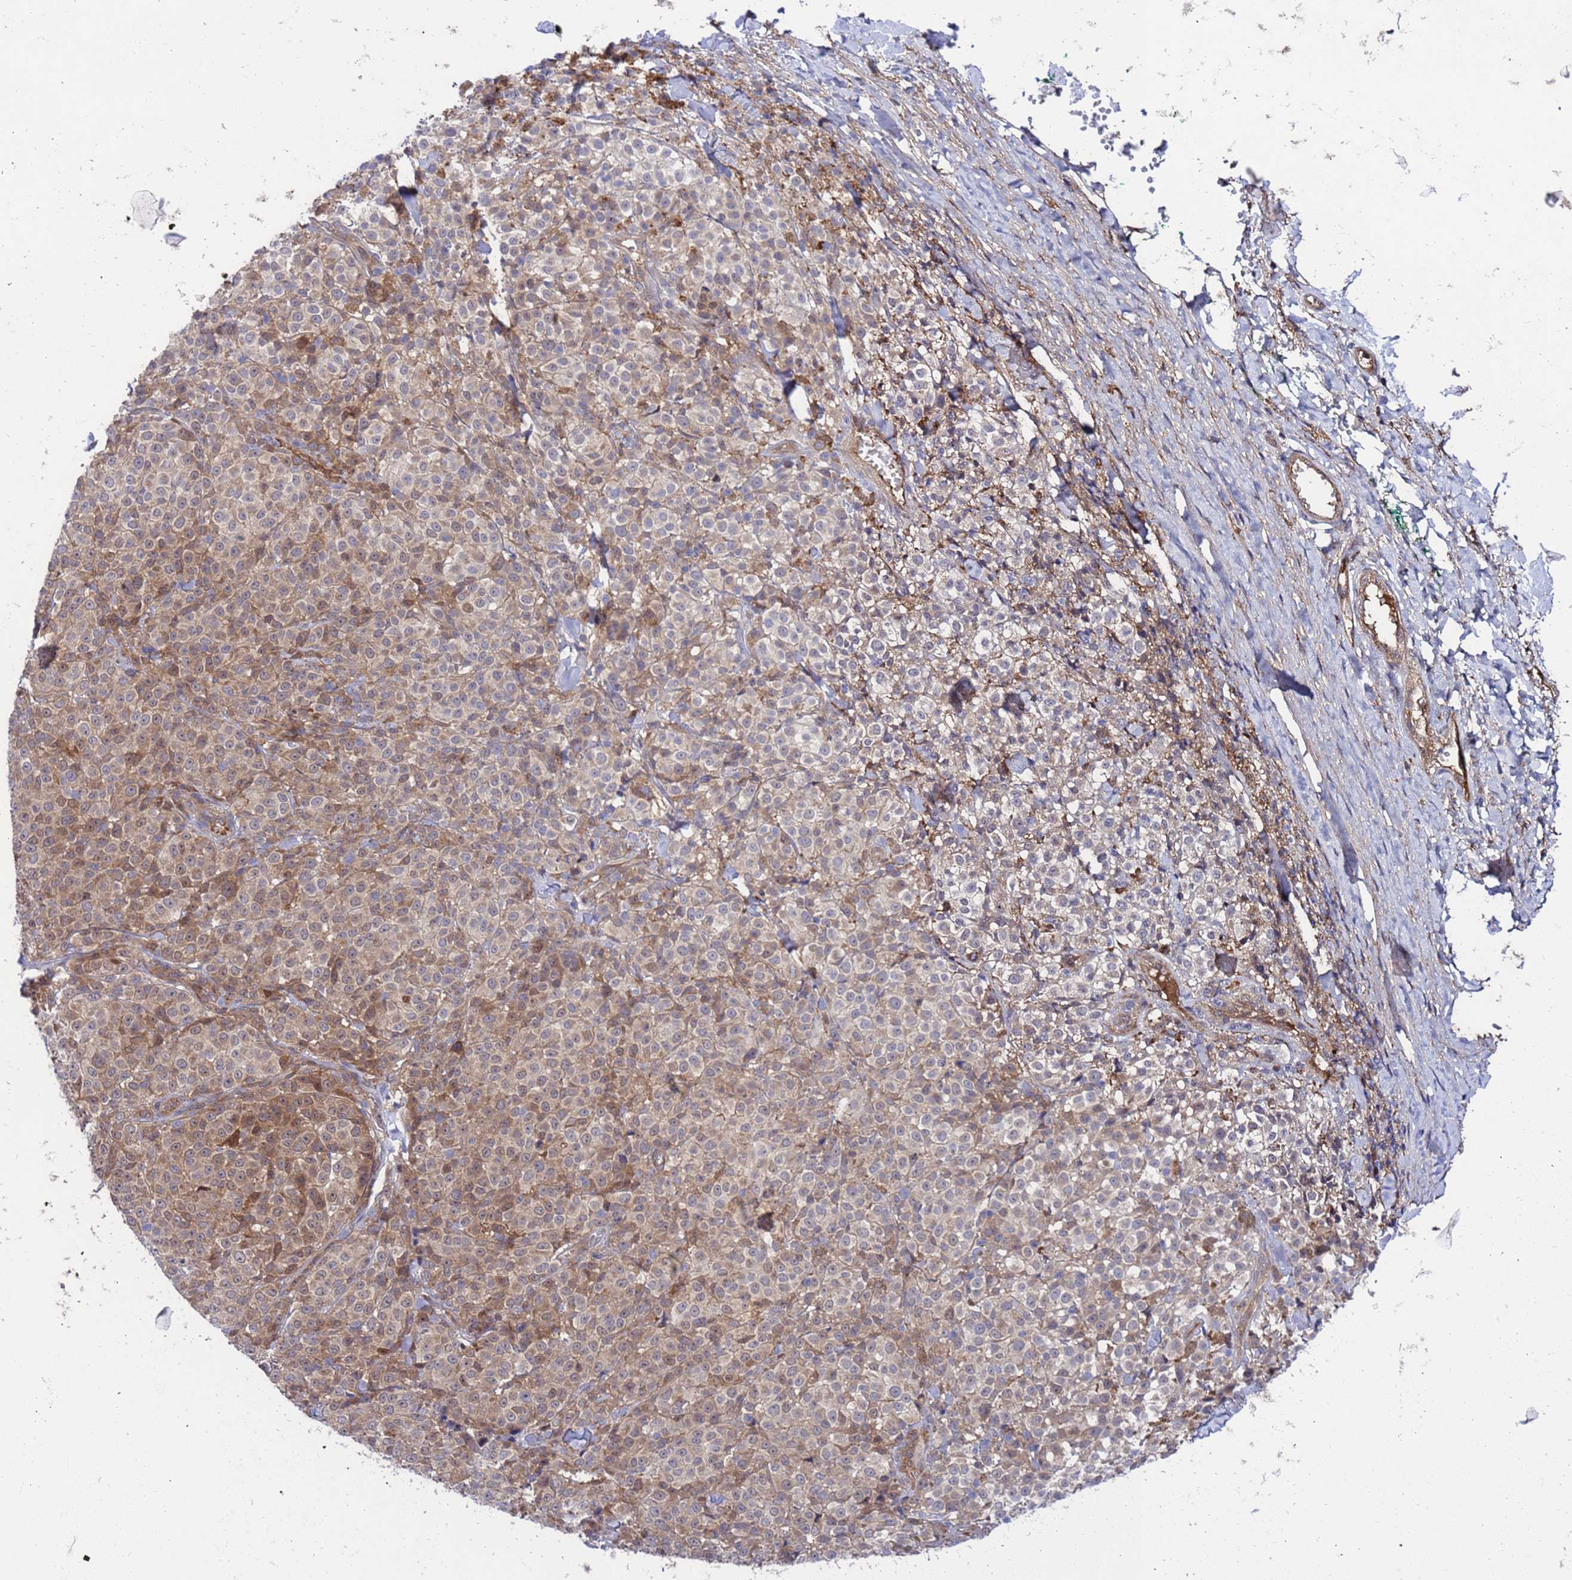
{"staining": {"intensity": "moderate", "quantity": "25%-75%", "location": "cytoplasmic/membranous,nuclear"}, "tissue": "melanoma", "cell_type": "Tumor cells", "image_type": "cancer", "snomed": [{"axis": "morphology", "description": "Normal tissue, NOS"}, {"axis": "morphology", "description": "Malignant melanoma, NOS"}, {"axis": "topography", "description": "Skin"}], "caption": "Melanoma was stained to show a protein in brown. There is medium levels of moderate cytoplasmic/membranous and nuclear staining in about 25%-75% of tumor cells.", "gene": "FOXRED1", "patient": {"sex": "female", "age": 34}}